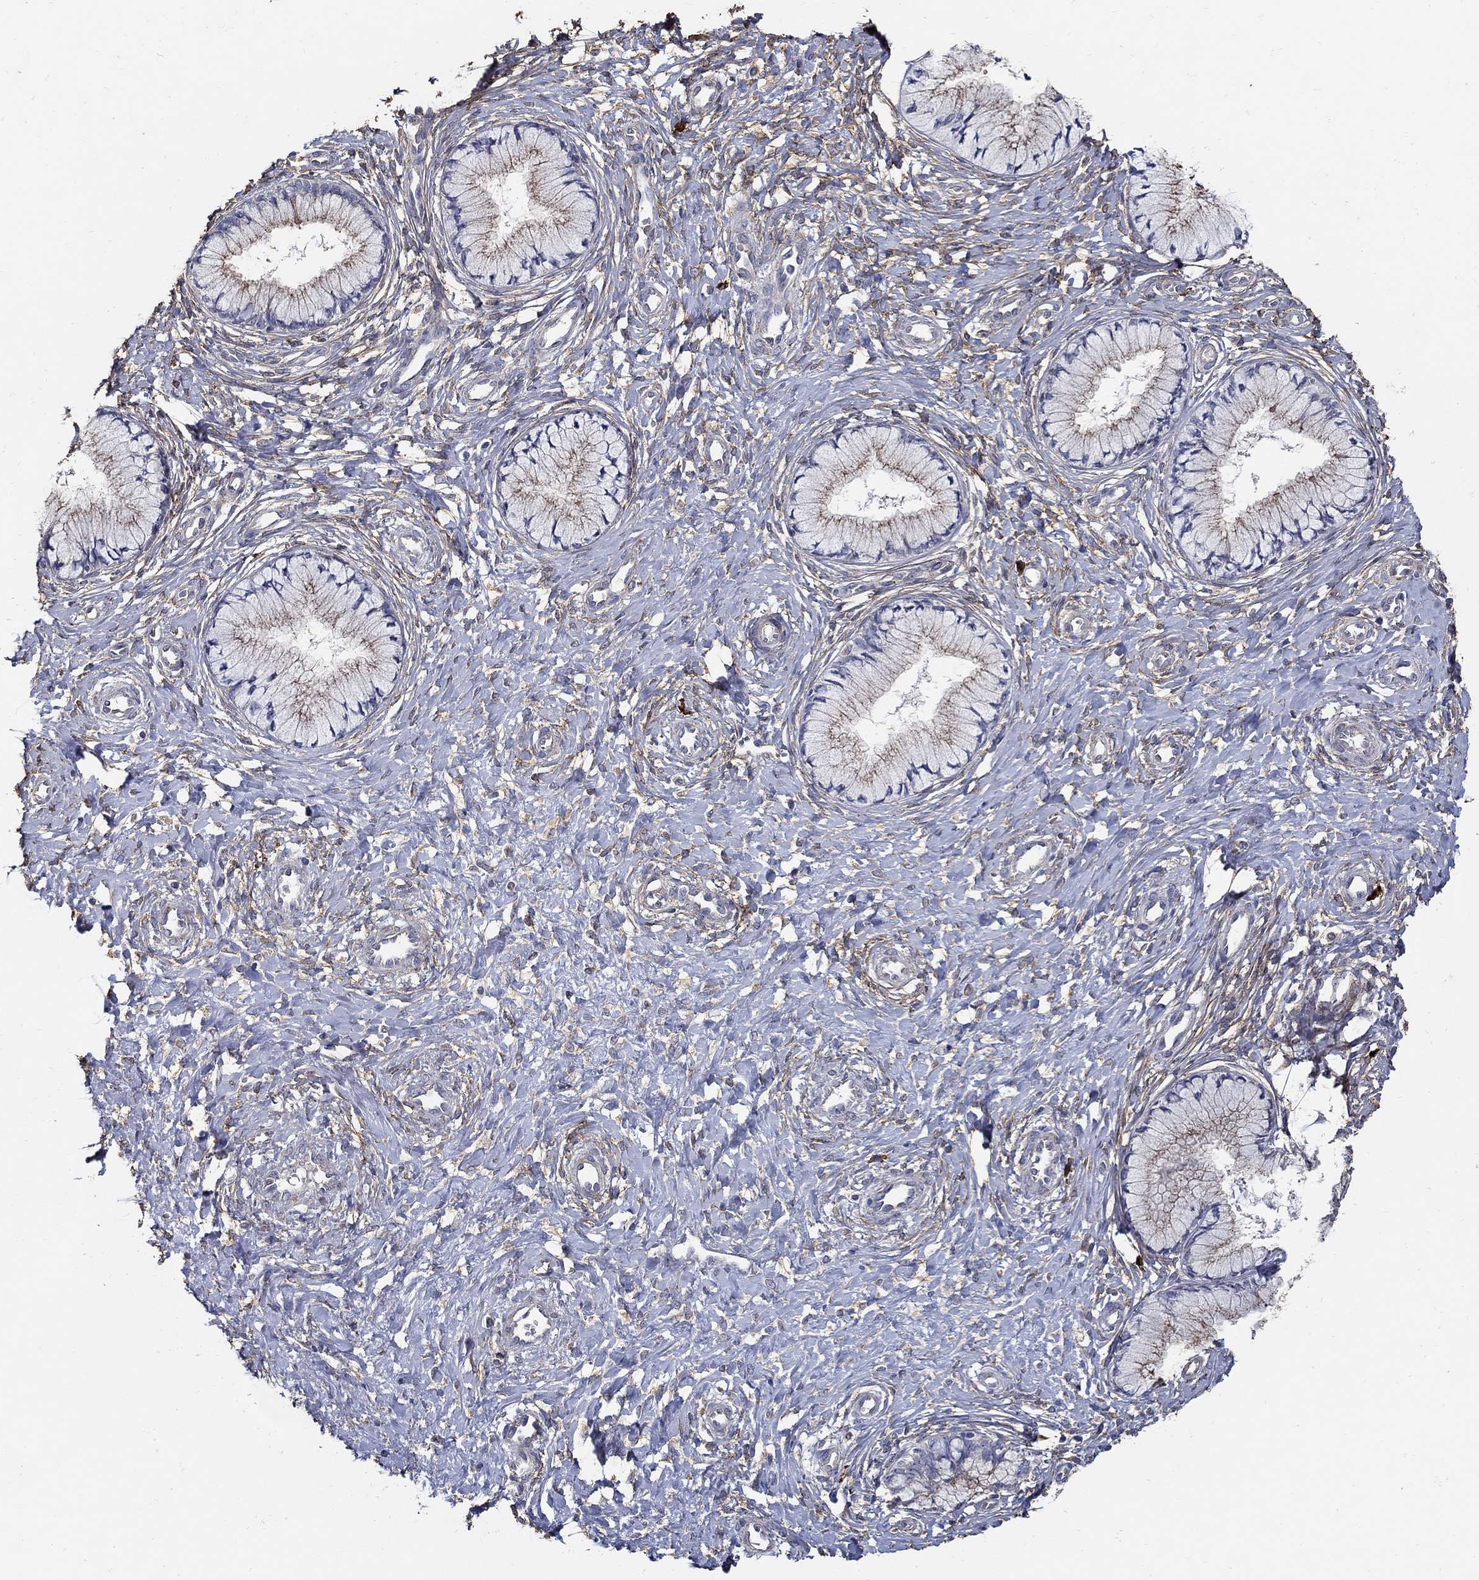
{"staining": {"intensity": "moderate", "quantity": "25%-75%", "location": "cytoplasmic/membranous"}, "tissue": "cervix", "cell_type": "Glandular cells", "image_type": "normal", "snomed": [{"axis": "morphology", "description": "Normal tissue, NOS"}, {"axis": "topography", "description": "Cervix"}], "caption": "This histopathology image displays IHC staining of normal human cervix, with medium moderate cytoplasmic/membranous expression in approximately 25%-75% of glandular cells.", "gene": "EMILIN3", "patient": {"sex": "female", "age": 37}}